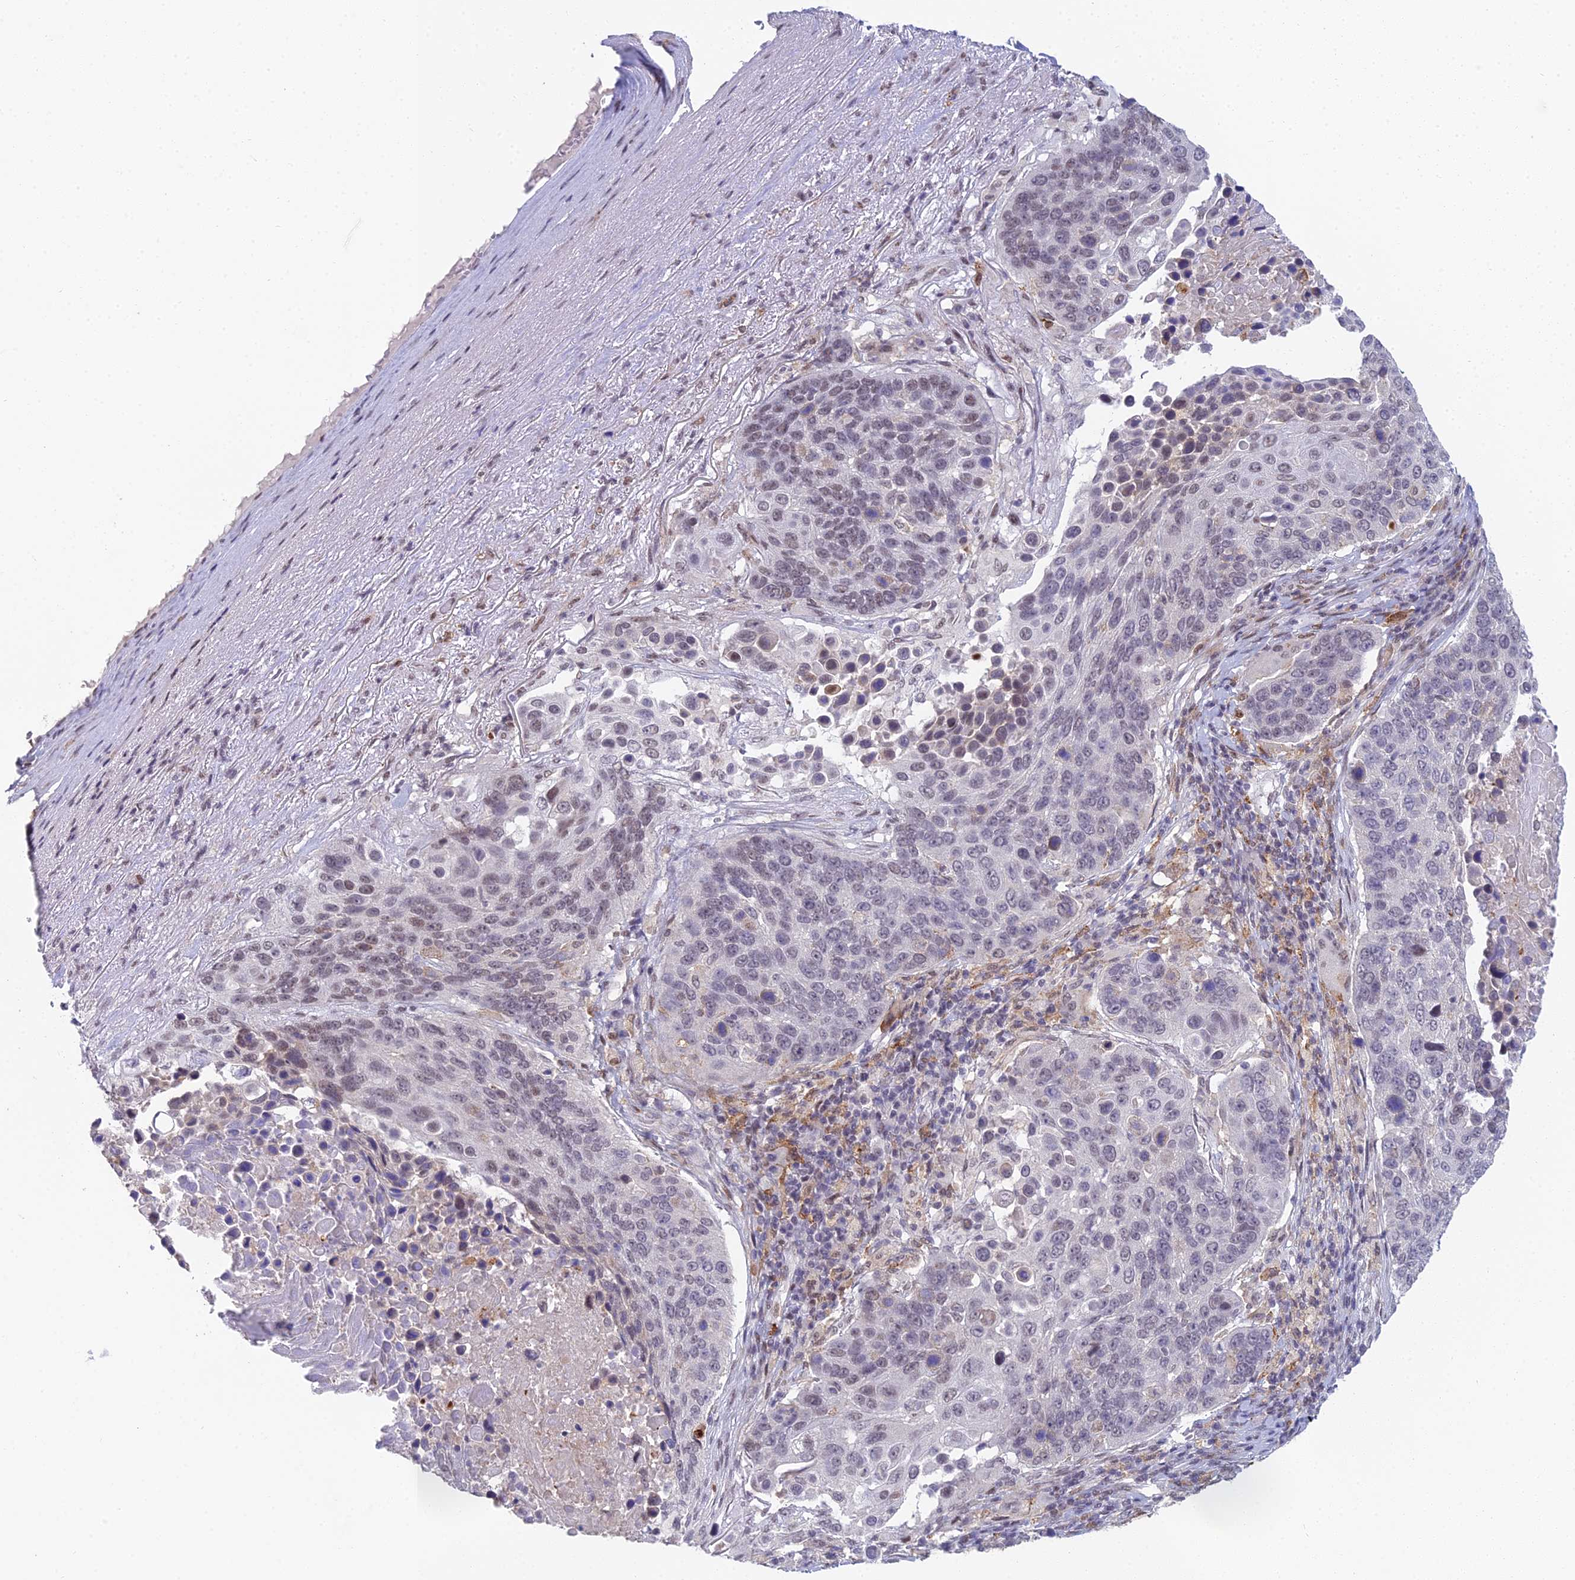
{"staining": {"intensity": "moderate", "quantity": "25%-75%", "location": "nuclear"}, "tissue": "lung cancer", "cell_type": "Tumor cells", "image_type": "cancer", "snomed": [{"axis": "morphology", "description": "Normal tissue, NOS"}, {"axis": "morphology", "description": "Squamous cell carcinoma, NOS"}, {"axis": "topography", "description": "Lymph node"}, {"axis": "topography", "description": "Lung"}], "caption": "Human lung cancer (squamous cell carcinoma) stained for a protein (brown) shows moderate nuclear positive positivity in approximately 25%-75% of tumor cells.", "gene": "ABHD17A", "patient": {"sex": "male", "age": 66}}